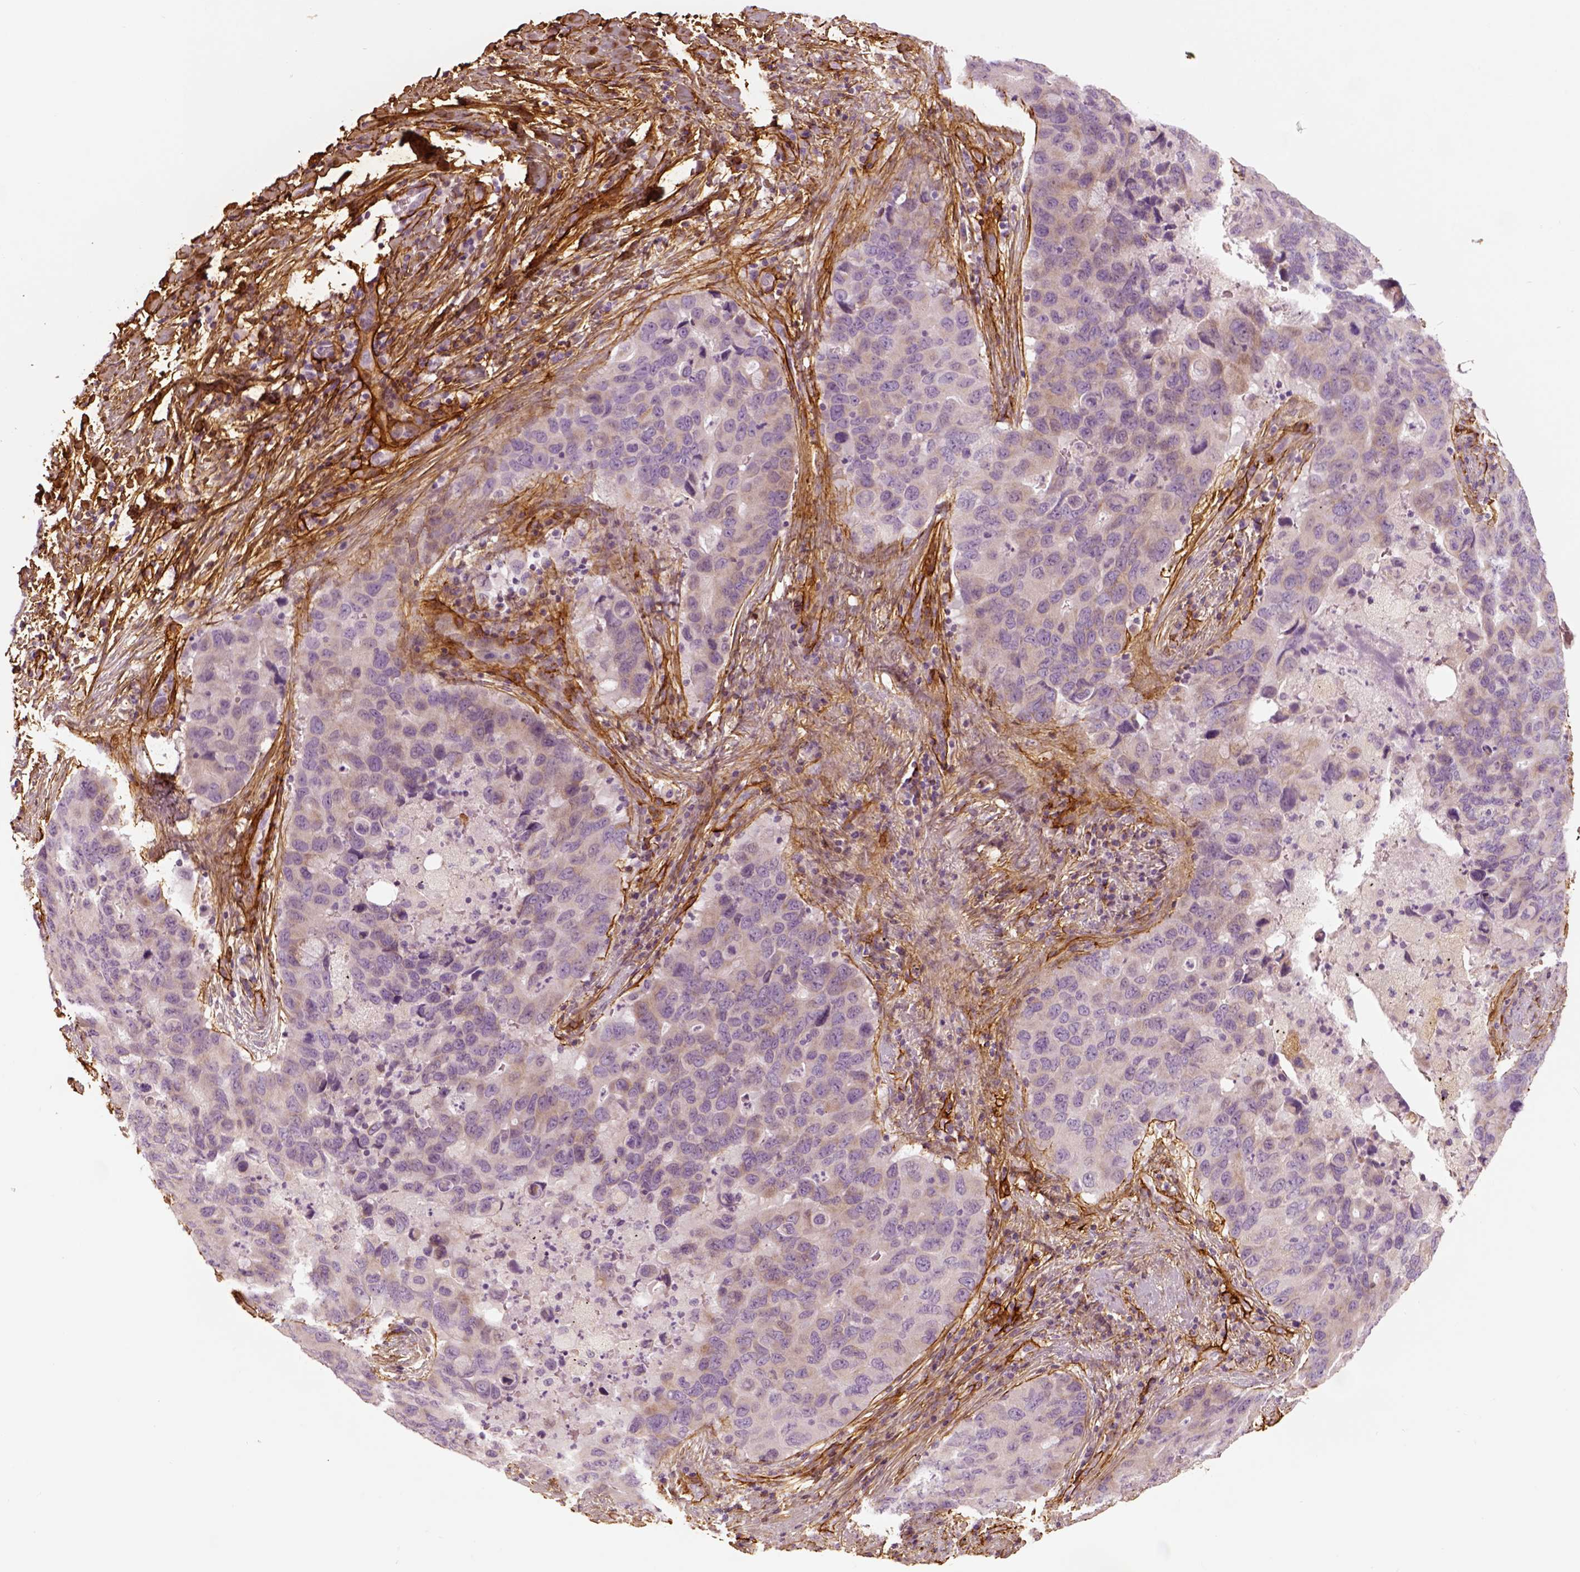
{"staining": {"intensity": "negative", "quantity": "none", "location": "none"}, "tissue": "lung cancer", "cell_type": "Tumor cells", "image_type": "cancer", "snomed": [{"axis": "morphology", "description": "Adenocarcinoma, NOS"}, {"axis": "morphology", "description": "Adenocarcinoma, metastatic, NOS"}, {"axis": "topography", "description": "Lymph node"}, {"axis": "topography", "description": "Lung"}], "caption": "Lung cancer (adenocarcinoma) was stained to show a protein in brown. There is no significant expression in tumor cells.", "gene": "COL6A2", "patient": {"sex": "female", "age": 54}}